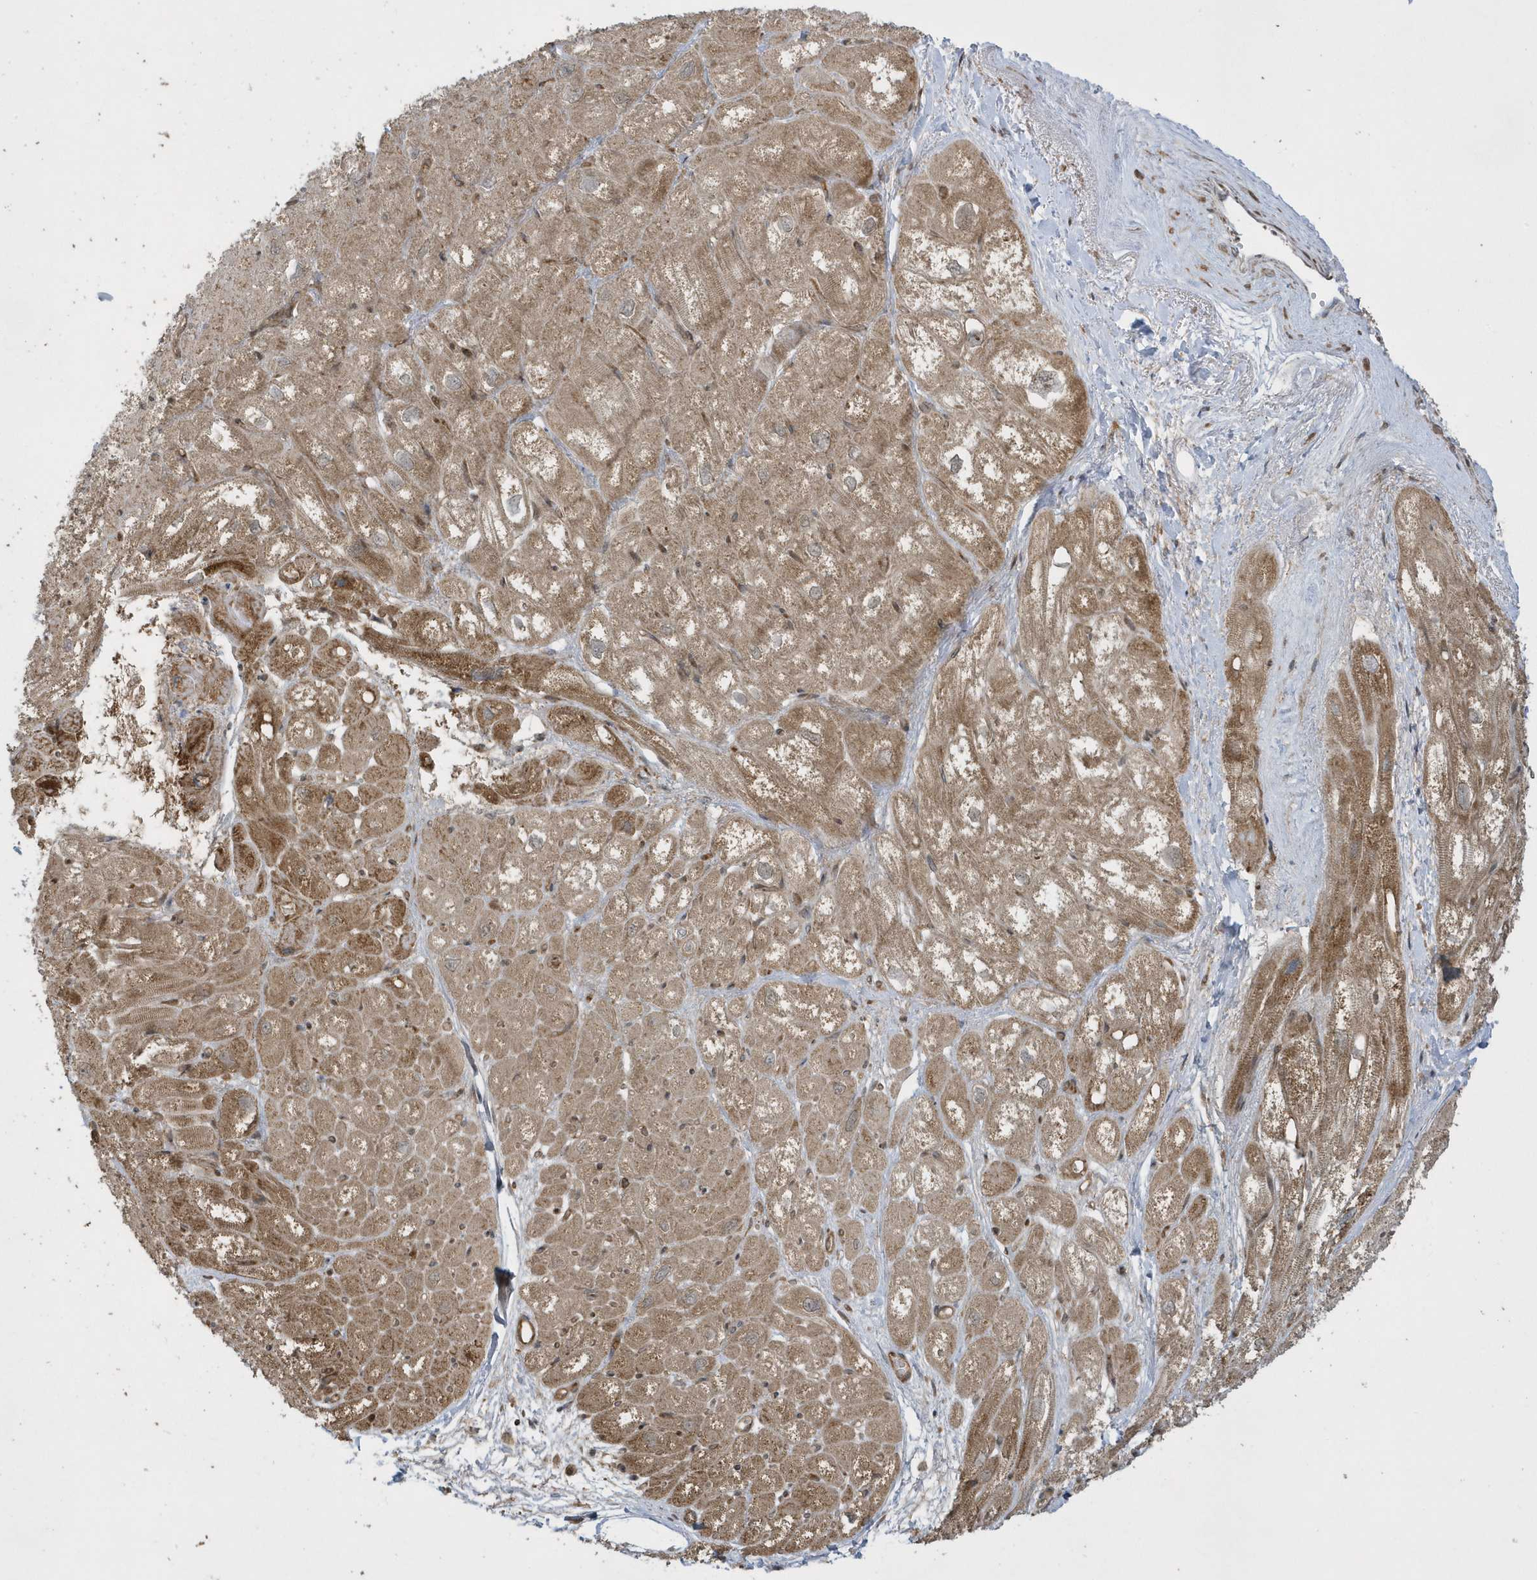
{"staining": {"intensity": "moderate", "quantity": ">75%", "location": "cytoplasmic/membranous"}, "tissue": "heart muscle", "cell_type": "Cardiomyocytes", "image_type": "normal", "snomed": [{"axis": "morphology", "description": "Normal tissue, NOS"}, {"axis": "topography", "description": "Heart"}], "caption": "Heart muscle stained with DAB (3,3'-diaminobenzidine) immunohistochemistry reveals medium levels of moderate cytoplasmic/membranous expression in about >75% of cardiomyocytes. (DAB (3,3'-diaminobenzidine) IHC, brown staining for protein, blue staining for nuclei).", "gene": "STAMBP", "patient": {"sex": "male", "age": 50}}